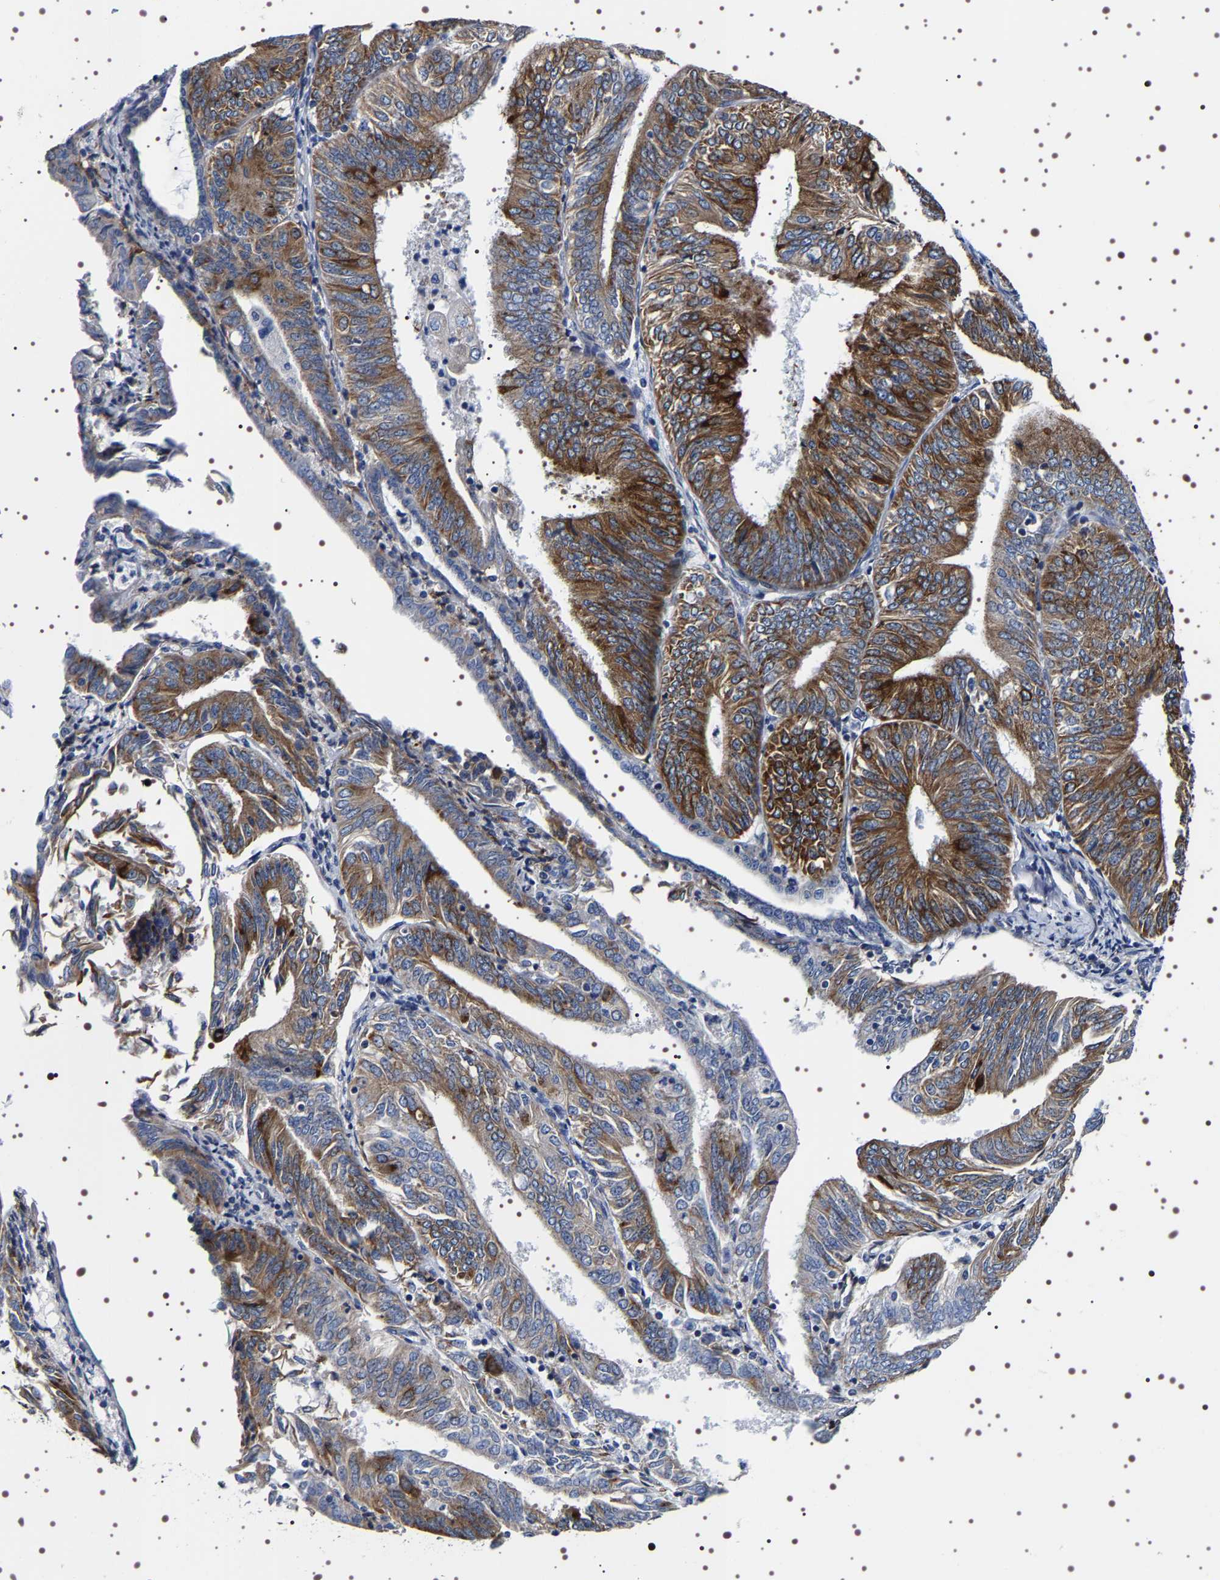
{"staining": {"intensity": "moderate", "quantity": ">75%", "location": "cytoplasmic/membranous"}, "tissue": "endometrial cancer", "cell_type": "Tumor cells", "image_type": "cancer", "snomed": [{"axis": "morphology", "description": "Adenocarcinoma, NOS"}, {"axis": "topography", "description": "Endometrium"}], "caption": "A histopathology image of human endometrial cancer (adenocarcinoma) stained for a protein exhibits moderate cytoplasmic/membranous brown staining in tumor cells.", "gene": "SQLE", "patient": {"sex": "female", "age": 58}}